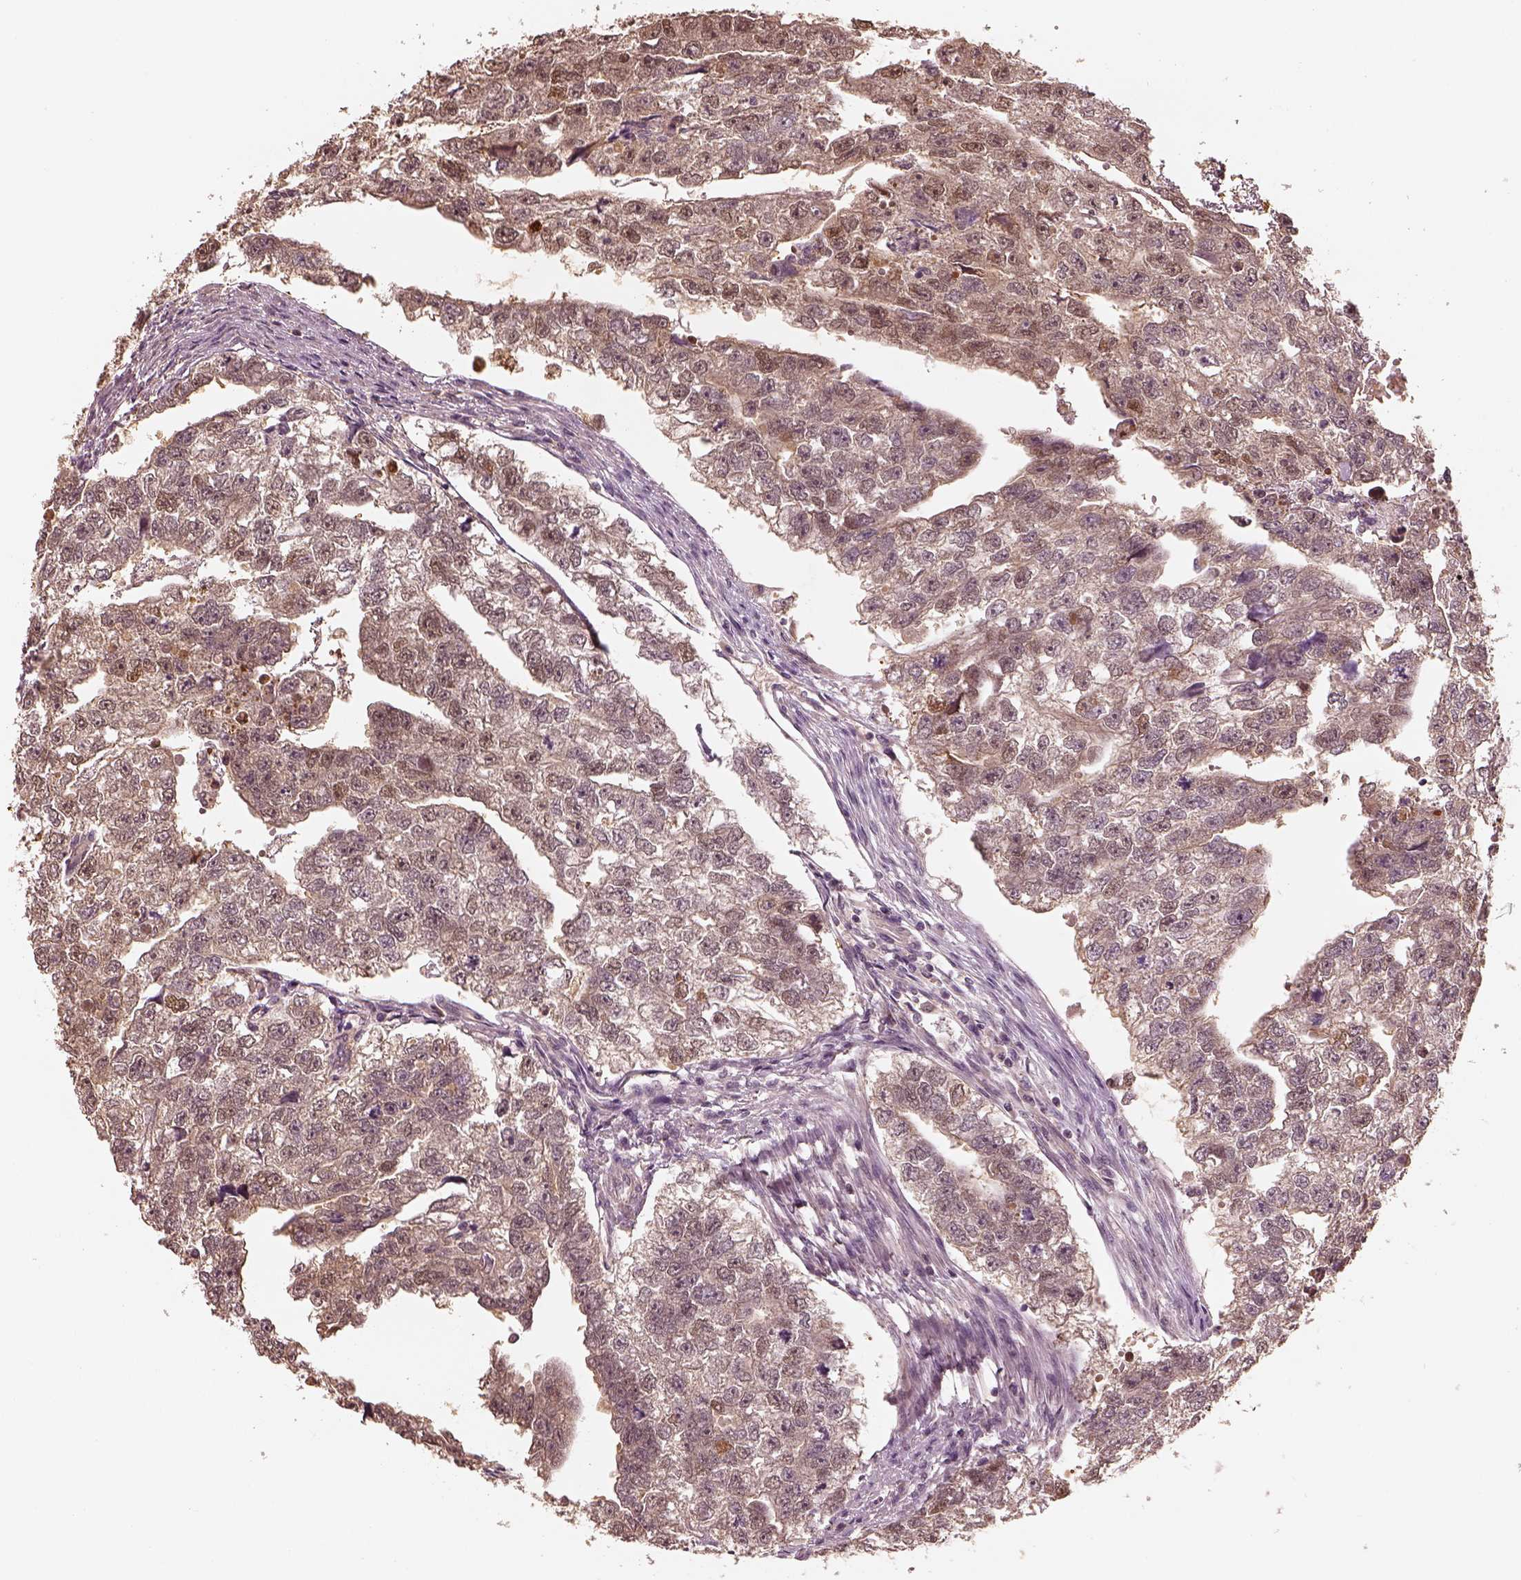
{"staining": {"intensity": "weak", "quantity": "<25%", "location": "cytoplasmic/membranous"}, "tissue": "testis cancer", "cell_type": "Tumor cells", "image_type": "cancer", "snomed": [{"axis": "morphology", "description": "Carcinoma, Embryonal, NOS"}, {"axis": "morphology", "description": "Teratoma, malignant, NOS"}, {"axis": "topography", "description": "Testis"}], "caption": "Photomicrograph shows no protein staining in tumor cells of testis embryonal carcinoma tissue.", "gene": "EGR4", "patient": {"sex": "male", "age": 44}}